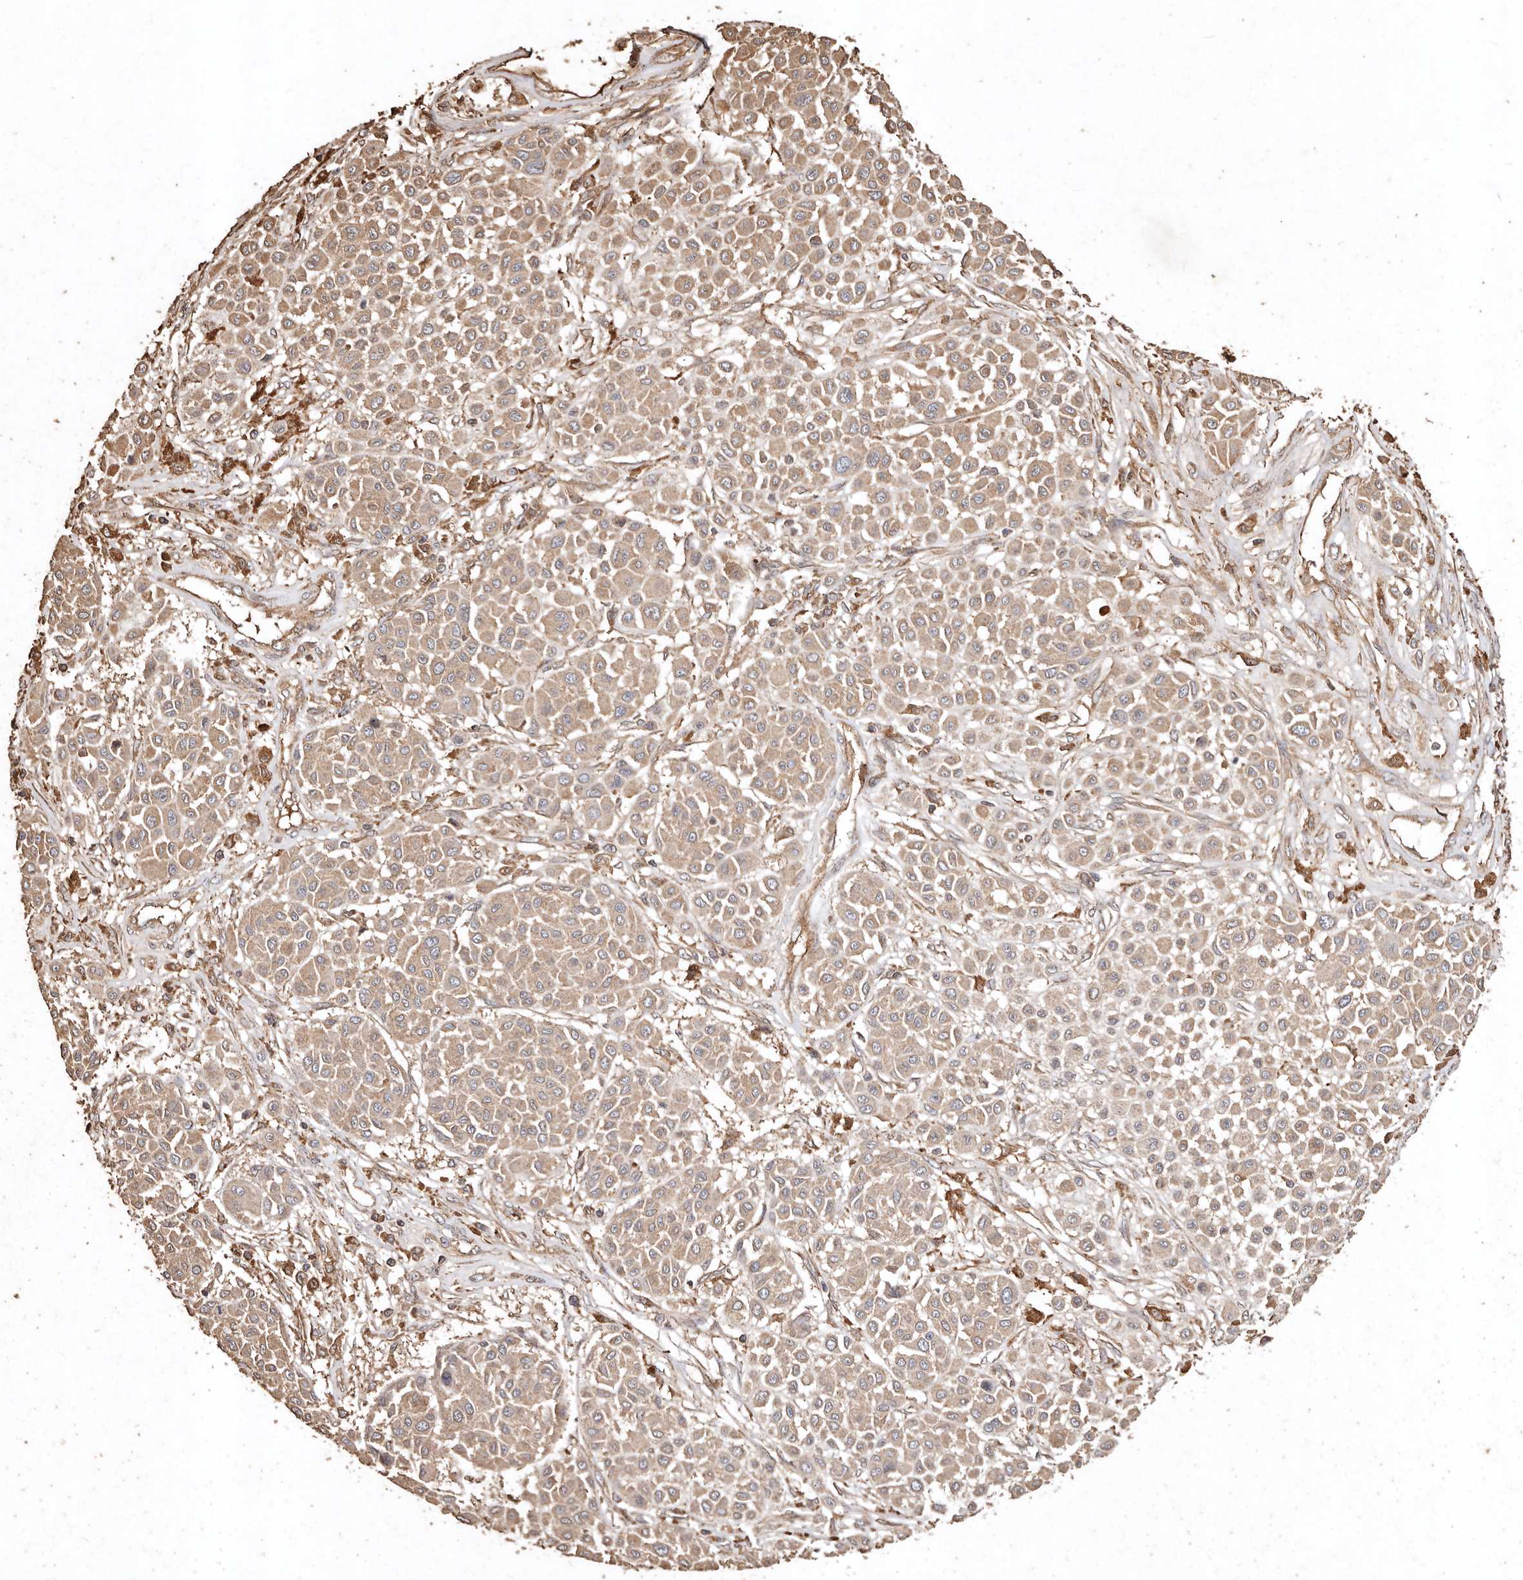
{"staining": {"intensity": "weak", "quantity": ">75%", "location": "cytoplasmic/membranous"}, "tissue": "melanoma", "cell_type": "Tumor cells", "image_type": "cancer", "snomed": [{"axis": "morphology", "description": "Malignant melanoma, Metastatic site"}, {"axis": "topography", "description": "Soft tissue"}], "caption": "Malignant melanoma (metastatic site) stained with DAB immunohistochemistry (IHC) reveals low levels of weak cytoplasmic/membranous staining in approximately >75% of tumor cells. (DAB (3,3'-diaminobenzidine) IHC, brown staining for protein, blue staining for nuclei).", "gene": "FARS2", "patient": {"sex": "male", "age": 41}}